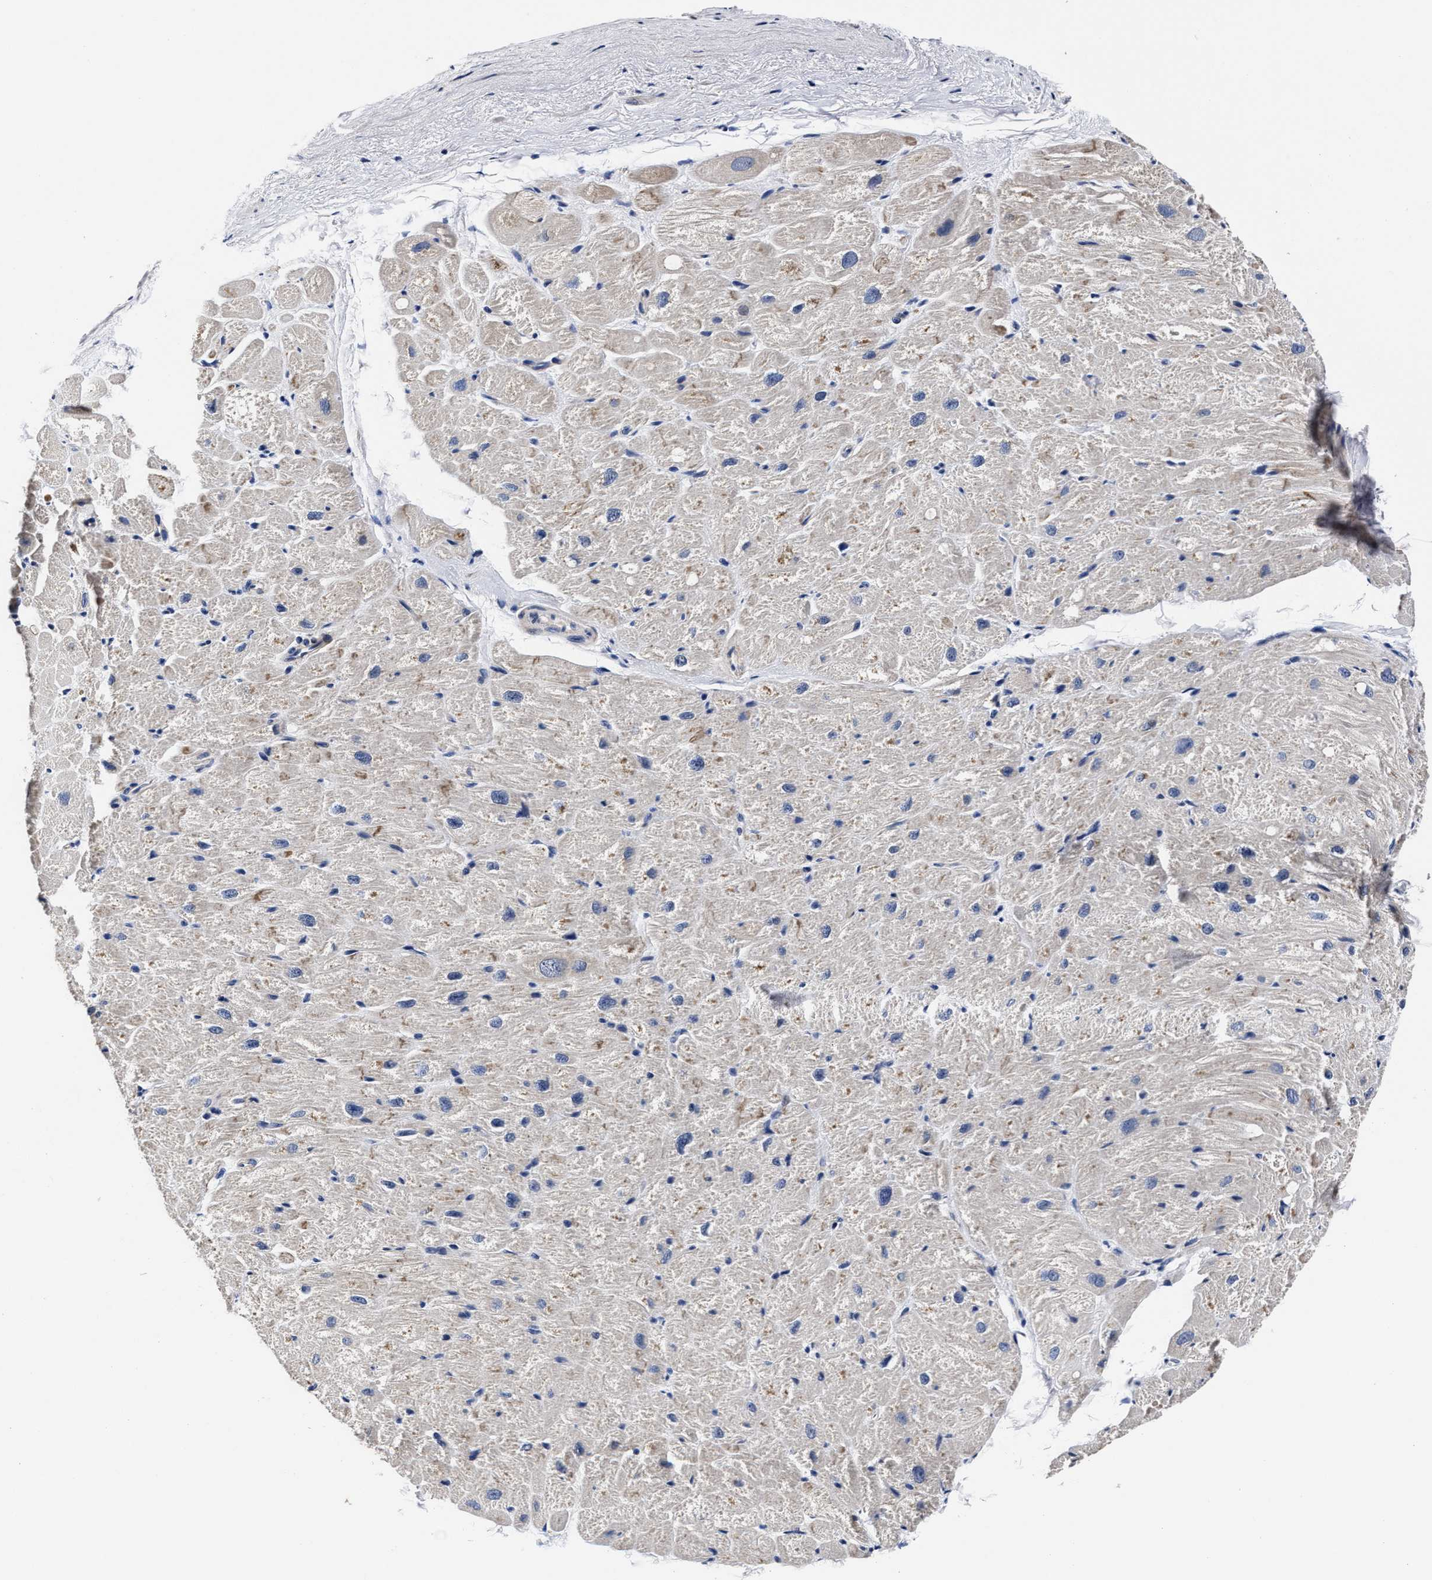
{"staining": {"intensity": "weak", "quantity": "<25%", "location": "cytoplasmic/membranous"}, "tissue": "heart muscle", "cell_type": "Cardiomyocytes", "image_type": "normal", "snomed": [{"axis": "morphology", "description": "Normal tissue, NOS"}, {"axis": "topography", "description": "Heart"}], "caption": "DAB immunohistochemical staining of unremarkable human heart muscle demonstrates no significant expression in cardiomyocytes.", "gene": "OLFML2A", "patient": {"sex": "male", "age": 49}}